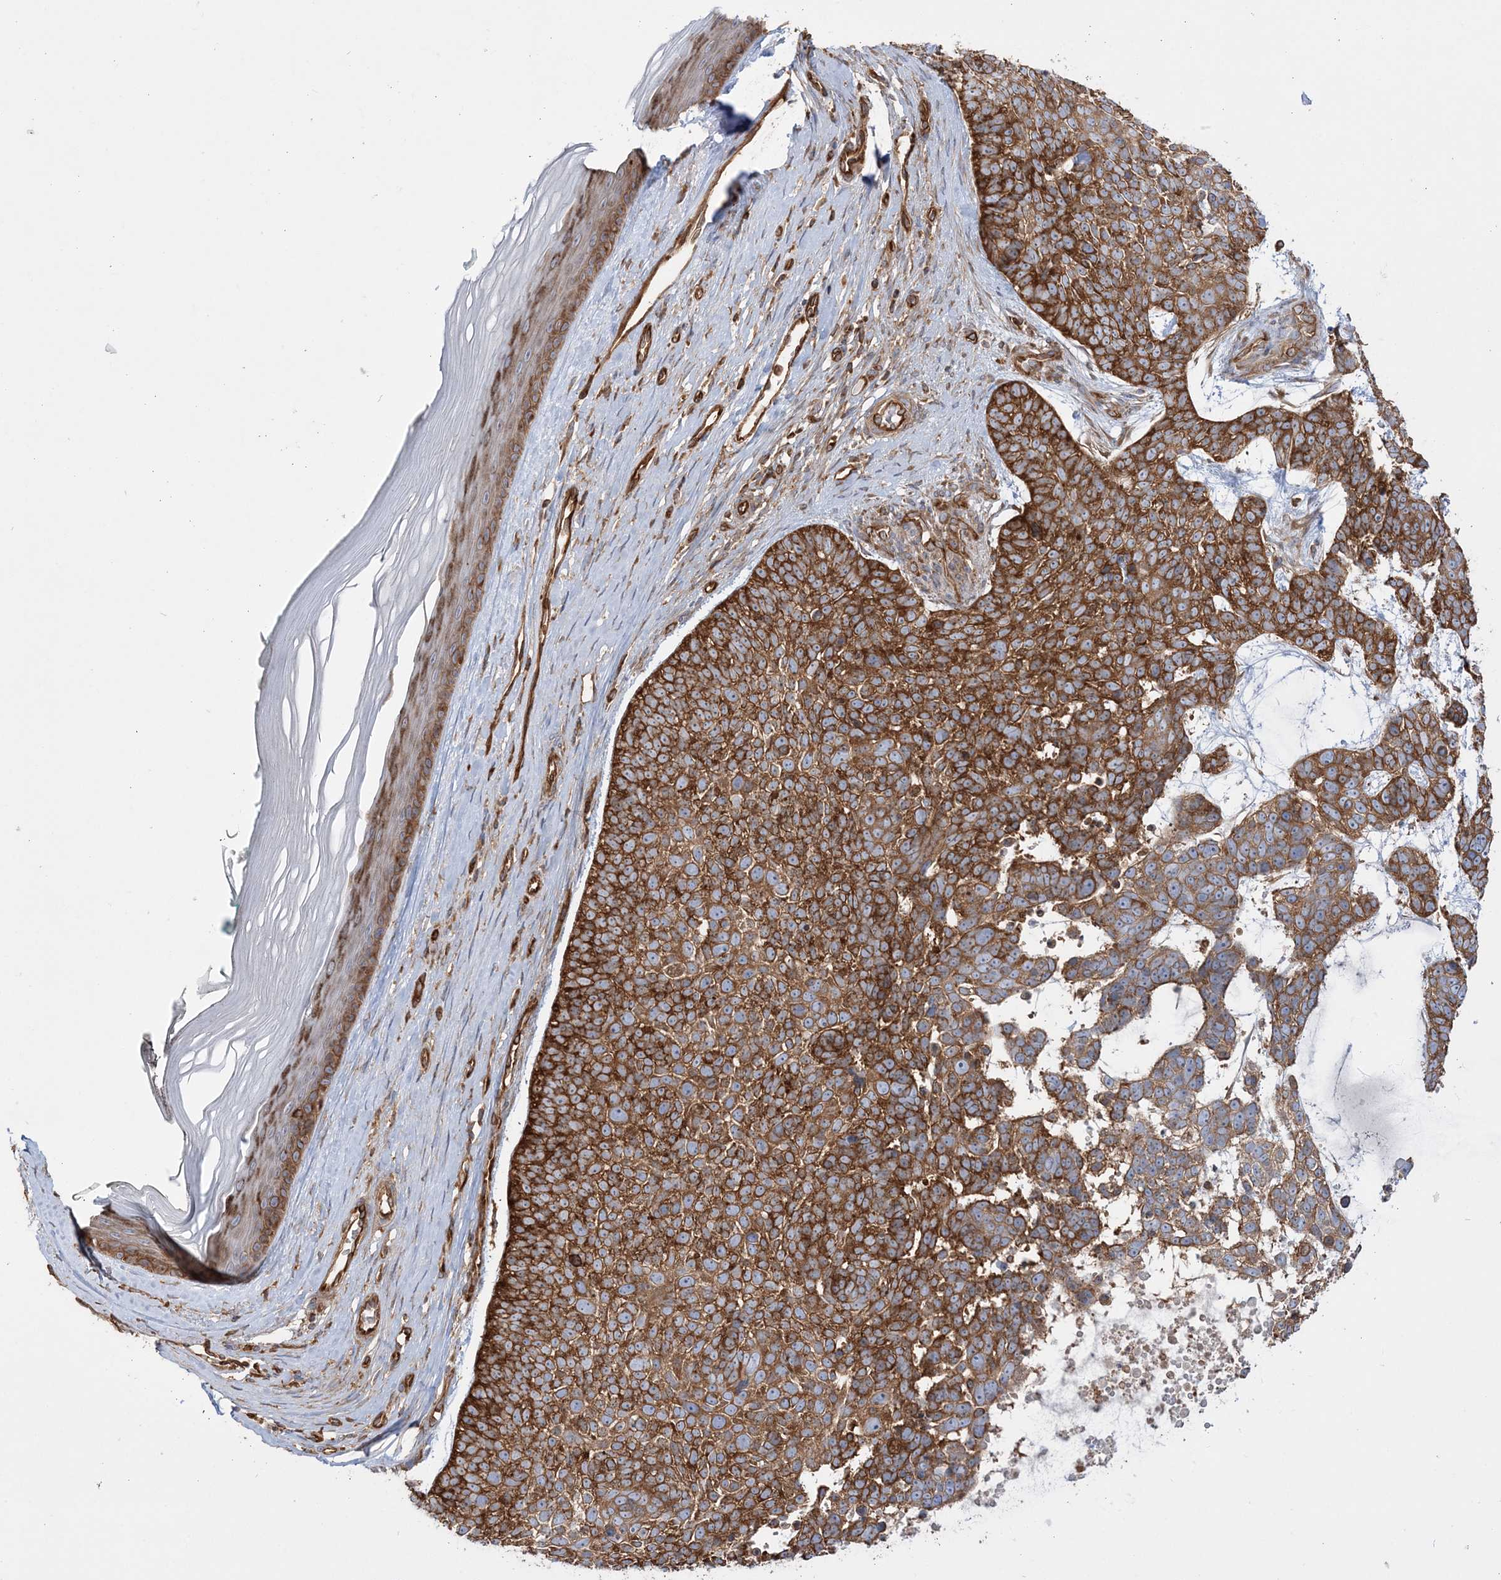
{"staining": {"intensity": "strong", "quantity": ">75%", "location": "cytoplasmic/membranous"}, "tissue": "skin cancer", "cell_type": "Tumor cells", "image_type": "cancer", "snomed": [{"axis": "morphology", "description": "Basal cell carcinoma"}, {"axis": "topography", "description": "Skin"}], "caption": "Protein expression analysis of basal cell carcinoma (skin) demonstrates strong cytoplasmic/membranous positivity in about >75% of tumor cells. The staining was performed using DAB (3,3'-diaminobenzidine) to visualize the protein expression in brown, while the nuclei were stained in blue with hematoxylin (Magnification: 20x).", "gene": "TBC1D5", "patient": {"sex": "female", "age": 81}}